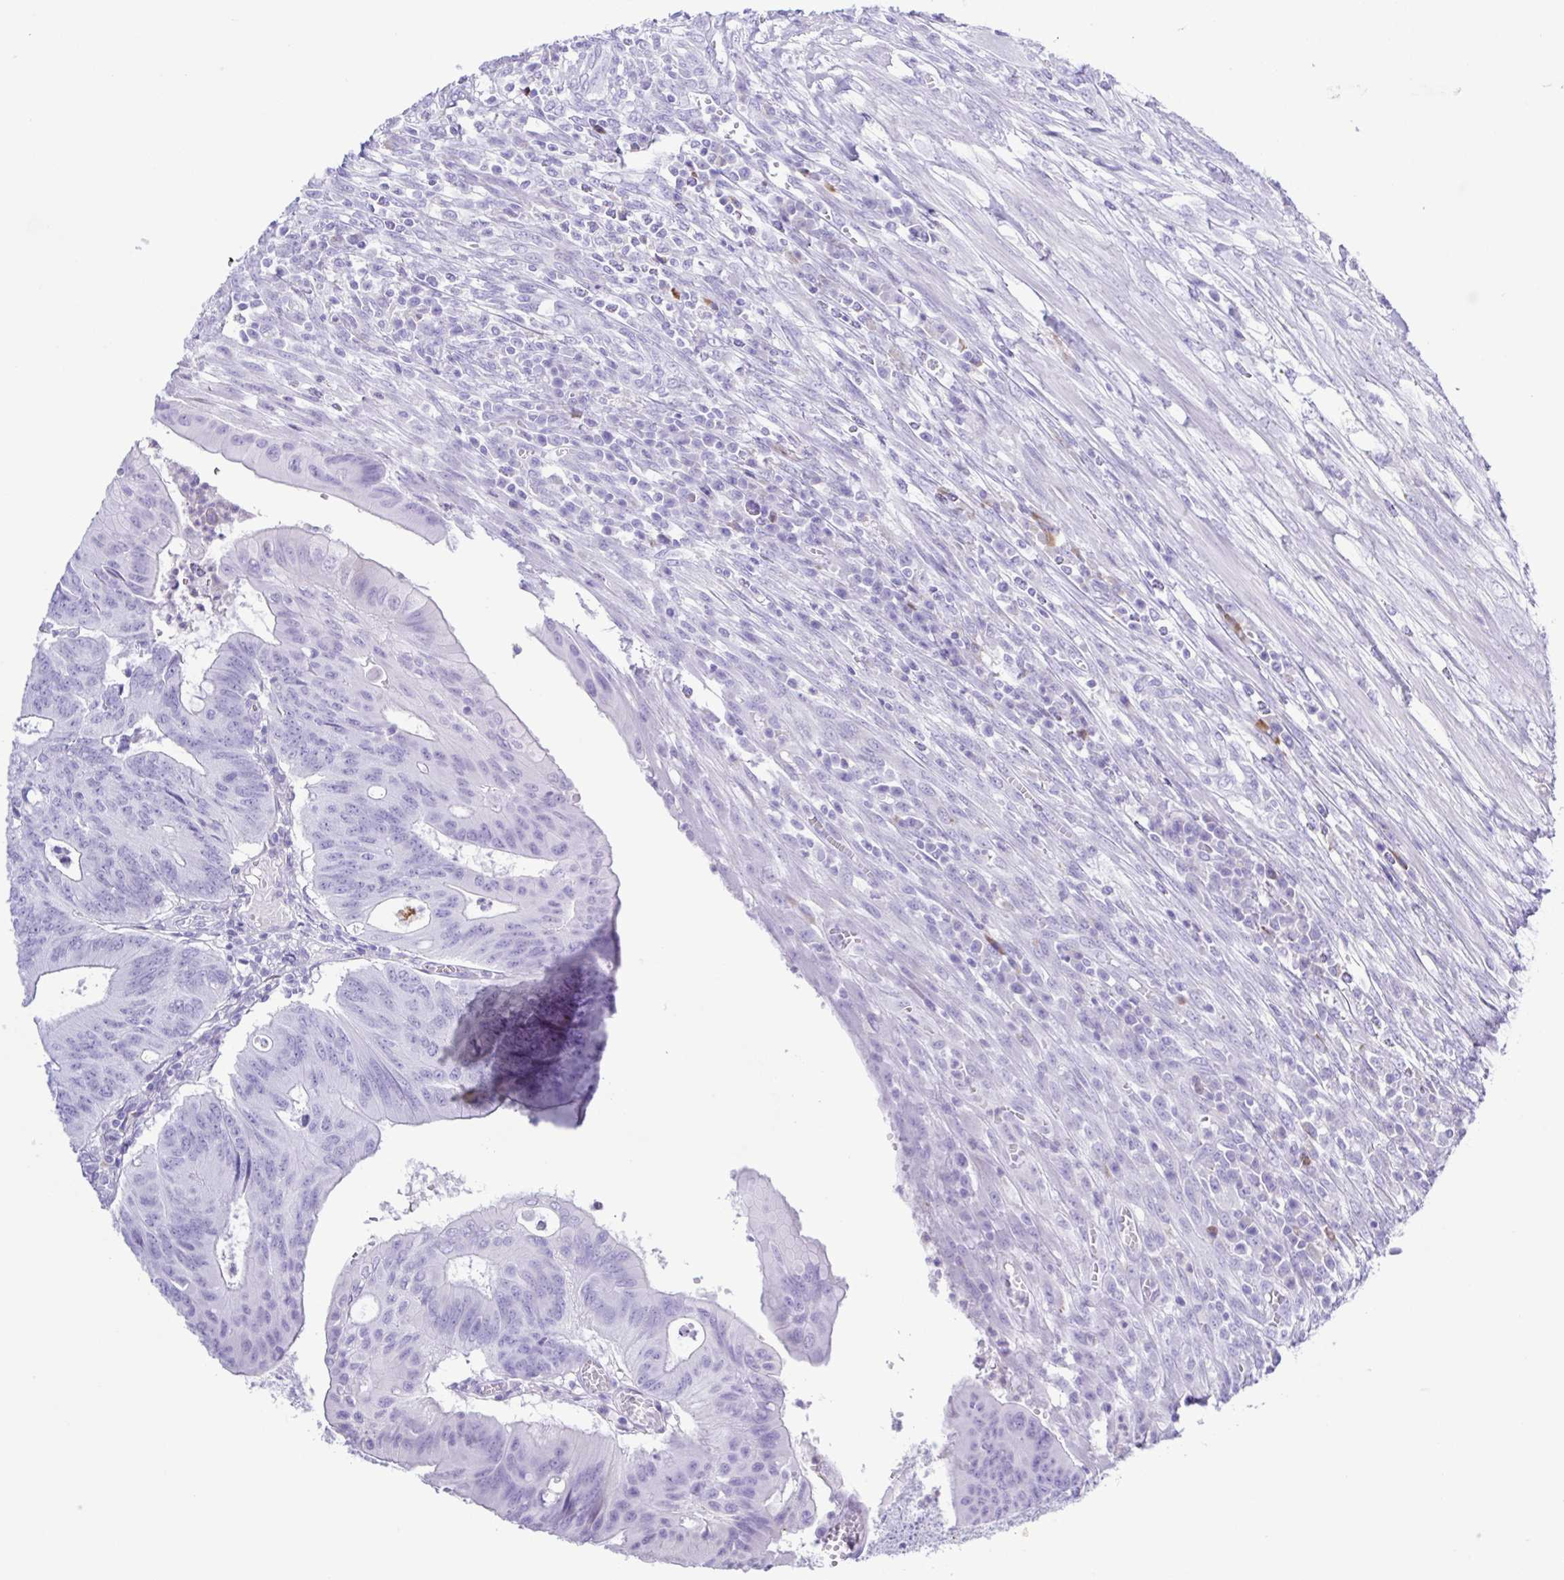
{"staining": {"intensity": "negative", "quantity": "none", "location": "none"}, "tissue": "colorectal cancer", "cell_type": "Tumor cells", "image_type": "cancer", "snomed": [{"axis": "morphology", "description": "Adenocarcinoma, NOS"}, {"axis": "topography", "description": "Colon"}], "caption": "Colorectal cancer was stained to show a protein in brown. There is no significant positivity in tumor cells. The staining is performed using DAB (3,3'-diaminobenzidine) brown chromogen with nuclei counter-stained in using hematoxylin.", "gene": "GPR17", "patient": {"sex": "male", "age": 65}}